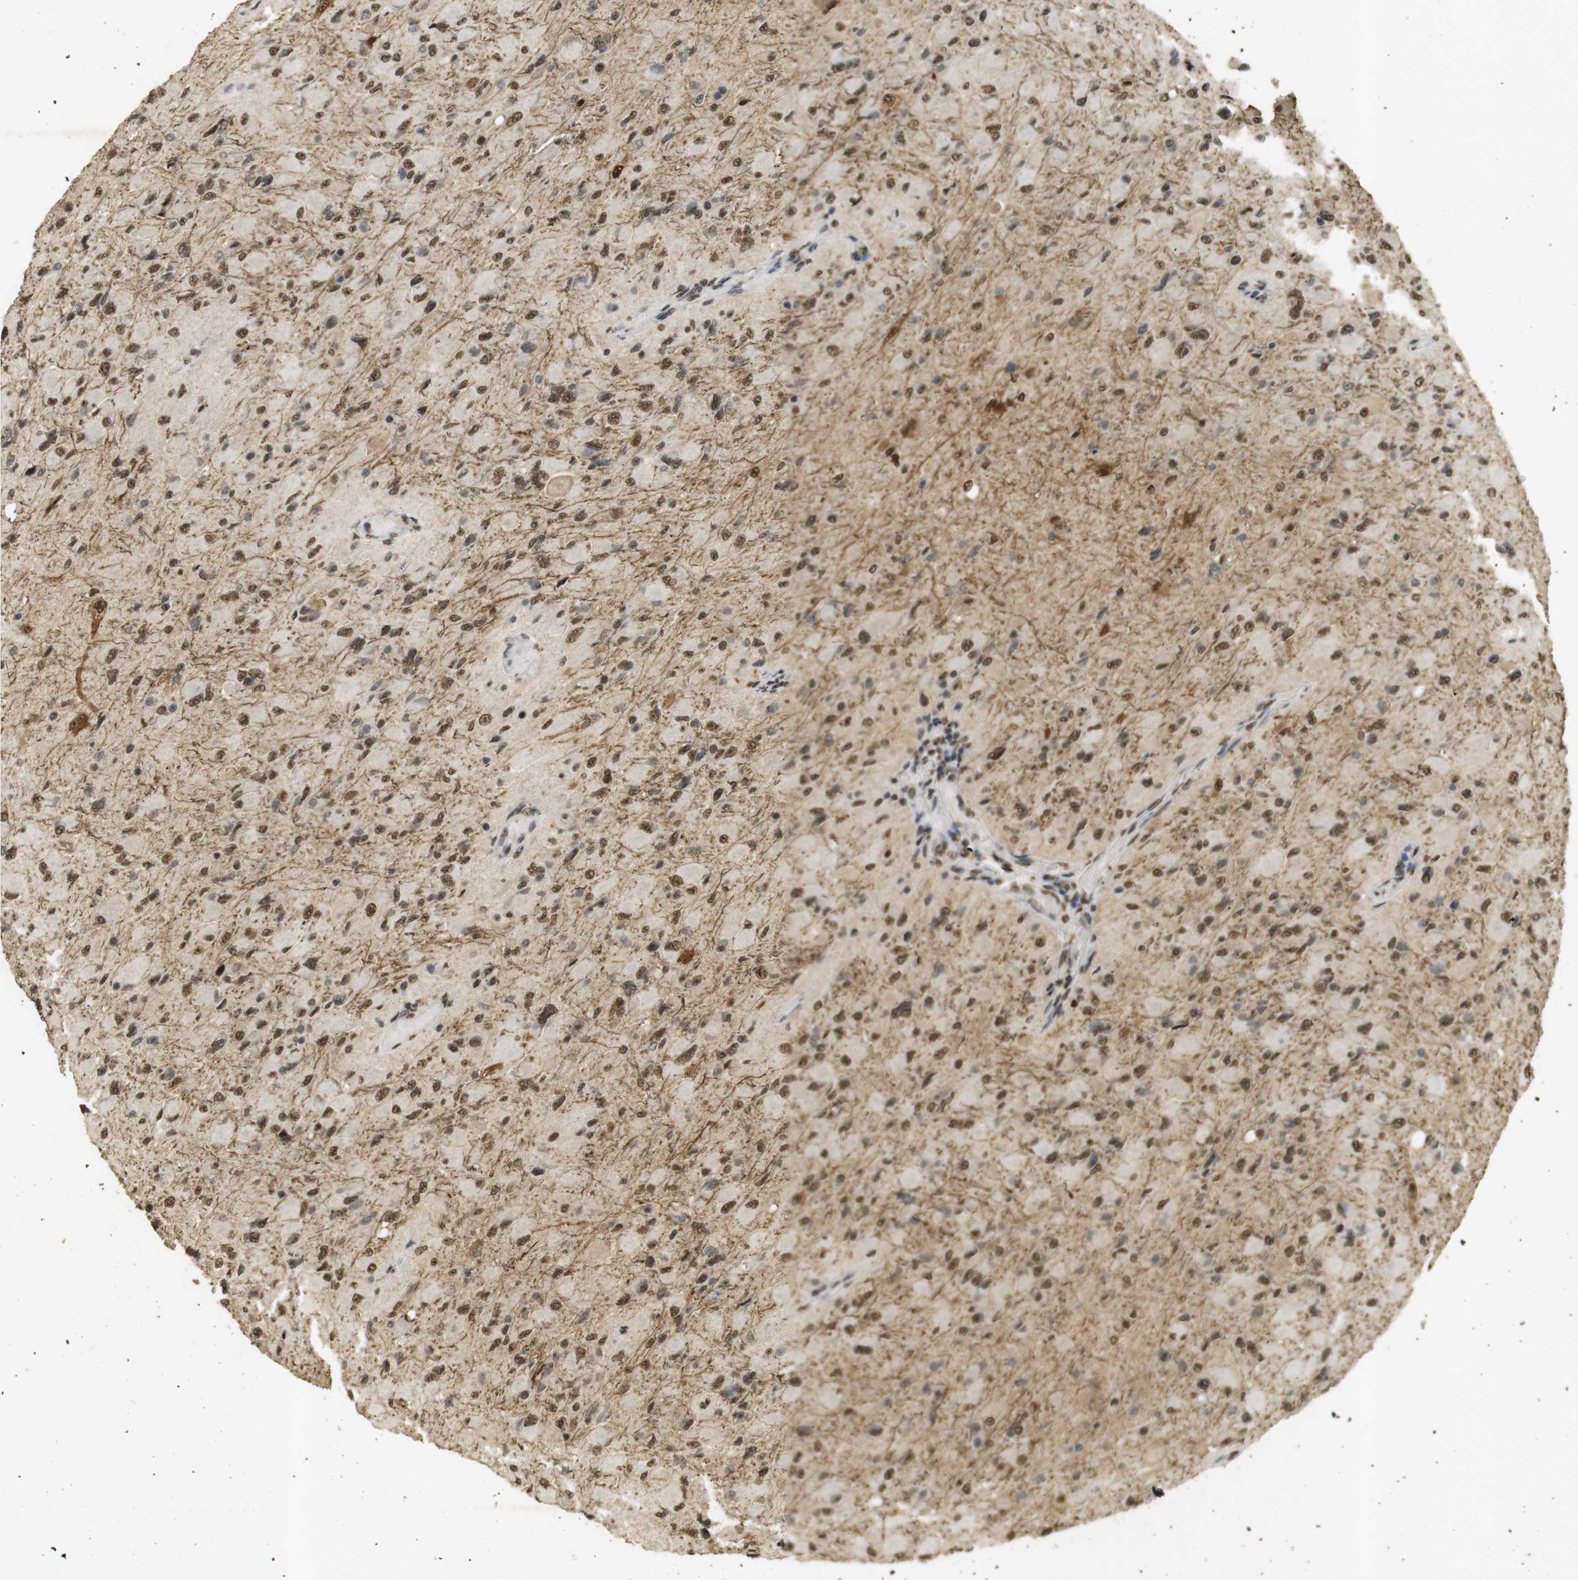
{"staining": {"intensity": "moderate", "quantity": ">75%", "location": "nuclear"}, "tissue": "glioma", "cell_type": "Tumor cells", "image_type": "cancer", "snomed": [{"axis": "morphology", "description": "Glioma, malignant, High grade"}, {"axis": "topography", "description": "Cerebral cortex"}], "caption": "This photomicrograph displays IHC staining of malignant glioma (high-grade), with medium moderate nuclear staining in about >75% of tumor cells.", "gene": "GATA4", "patient": {"sex": "female", "age": 36}}